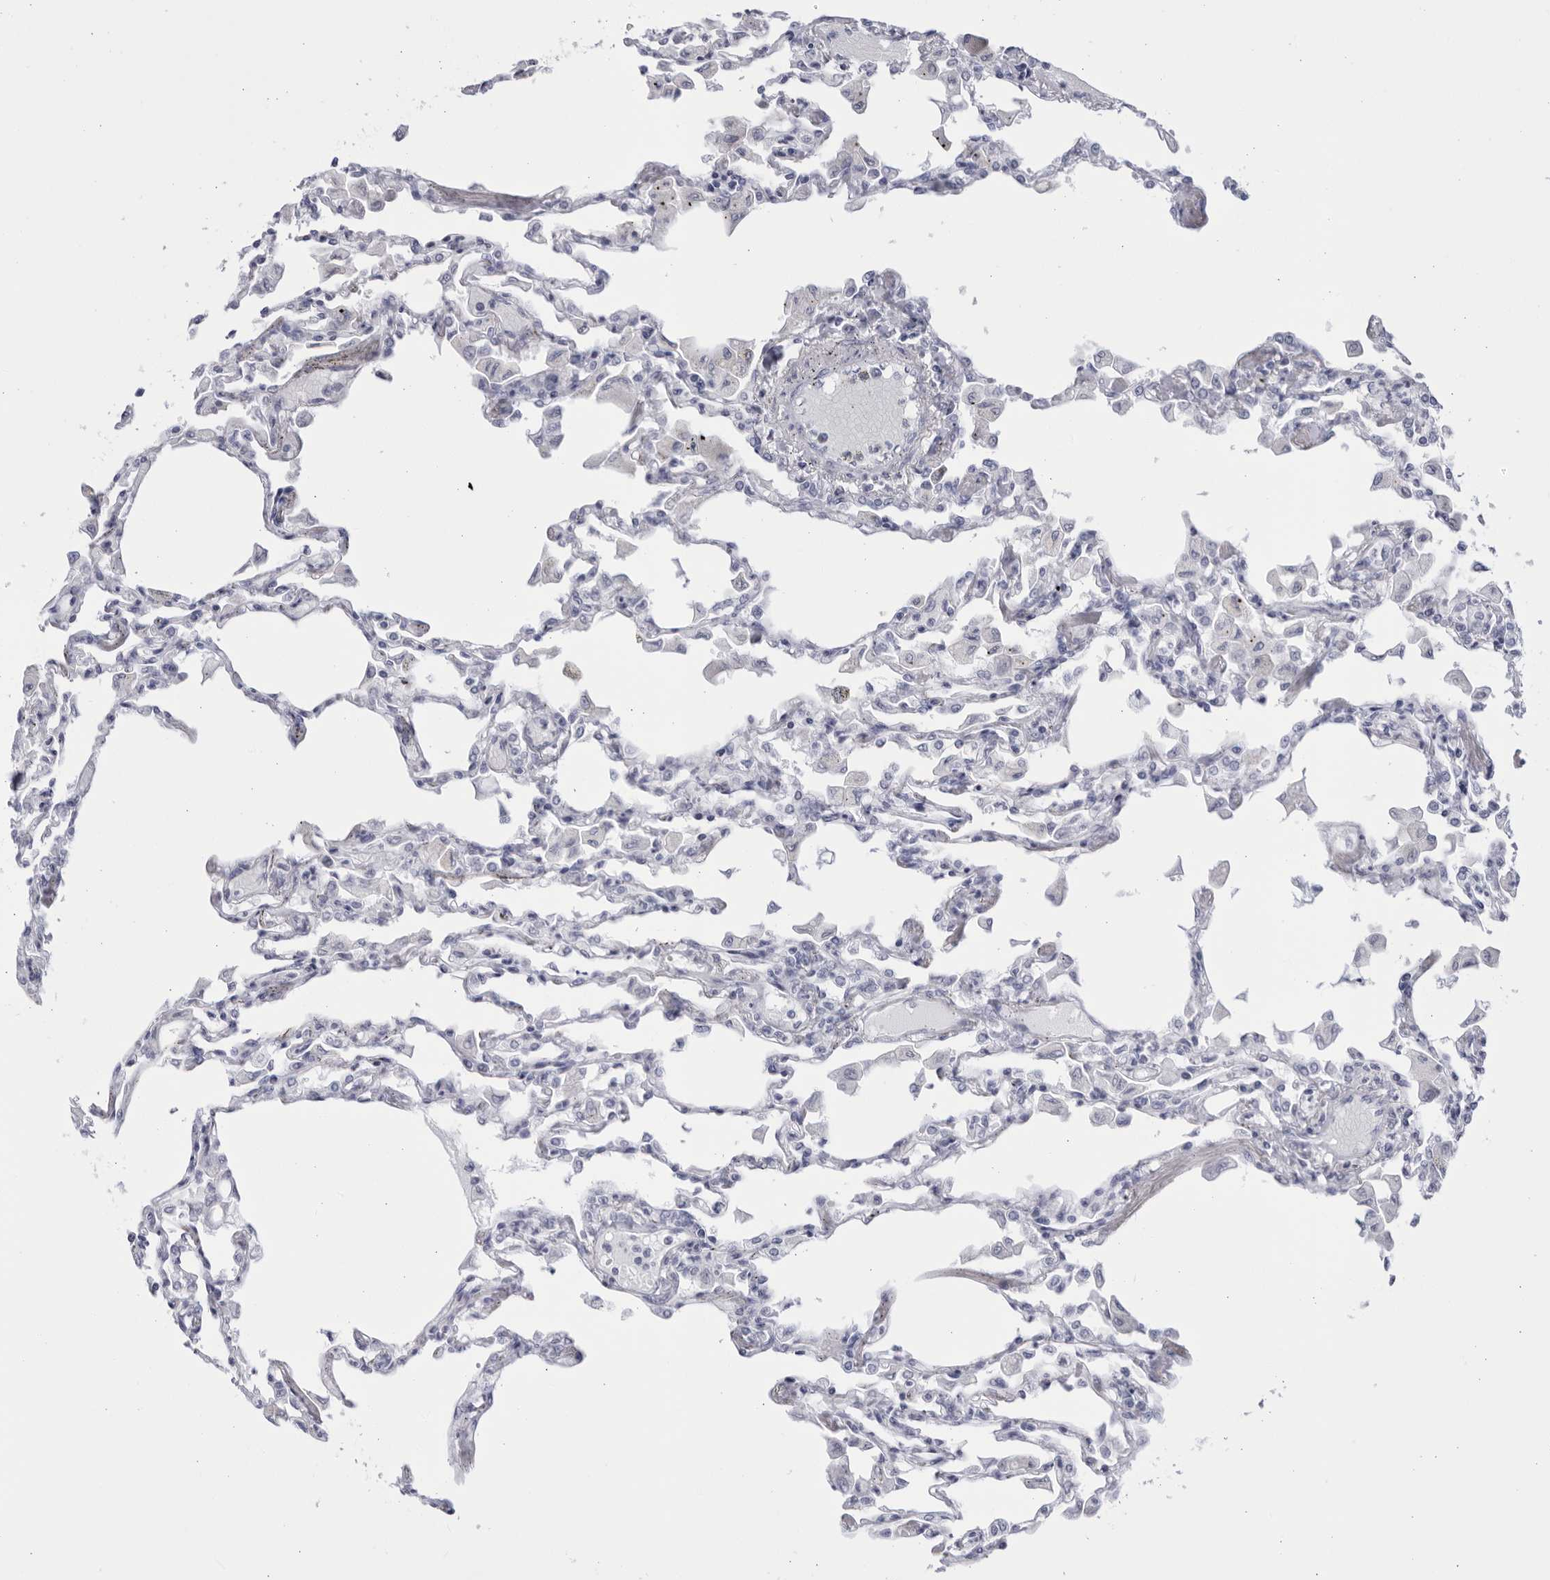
{"staining": {"intensity": "negative", "quantity": "none", "location": "none"}, "tissue": "lung", "cell_type": "Alveolar cells", "image_type": "normal", "snomed": [{"axis": "morphology", "description": "Normal tissue, NOS"}, {"axis": "topography", "description": "Bronchus"}, {"axis": "topography", "description": "Lung"}], "caption": "The immunohistochemistry photomicrograph has no significant expression in alveolar cells of lung.", "gene": "CCDC181", "patient": {"sex": "female", "age": 49}}